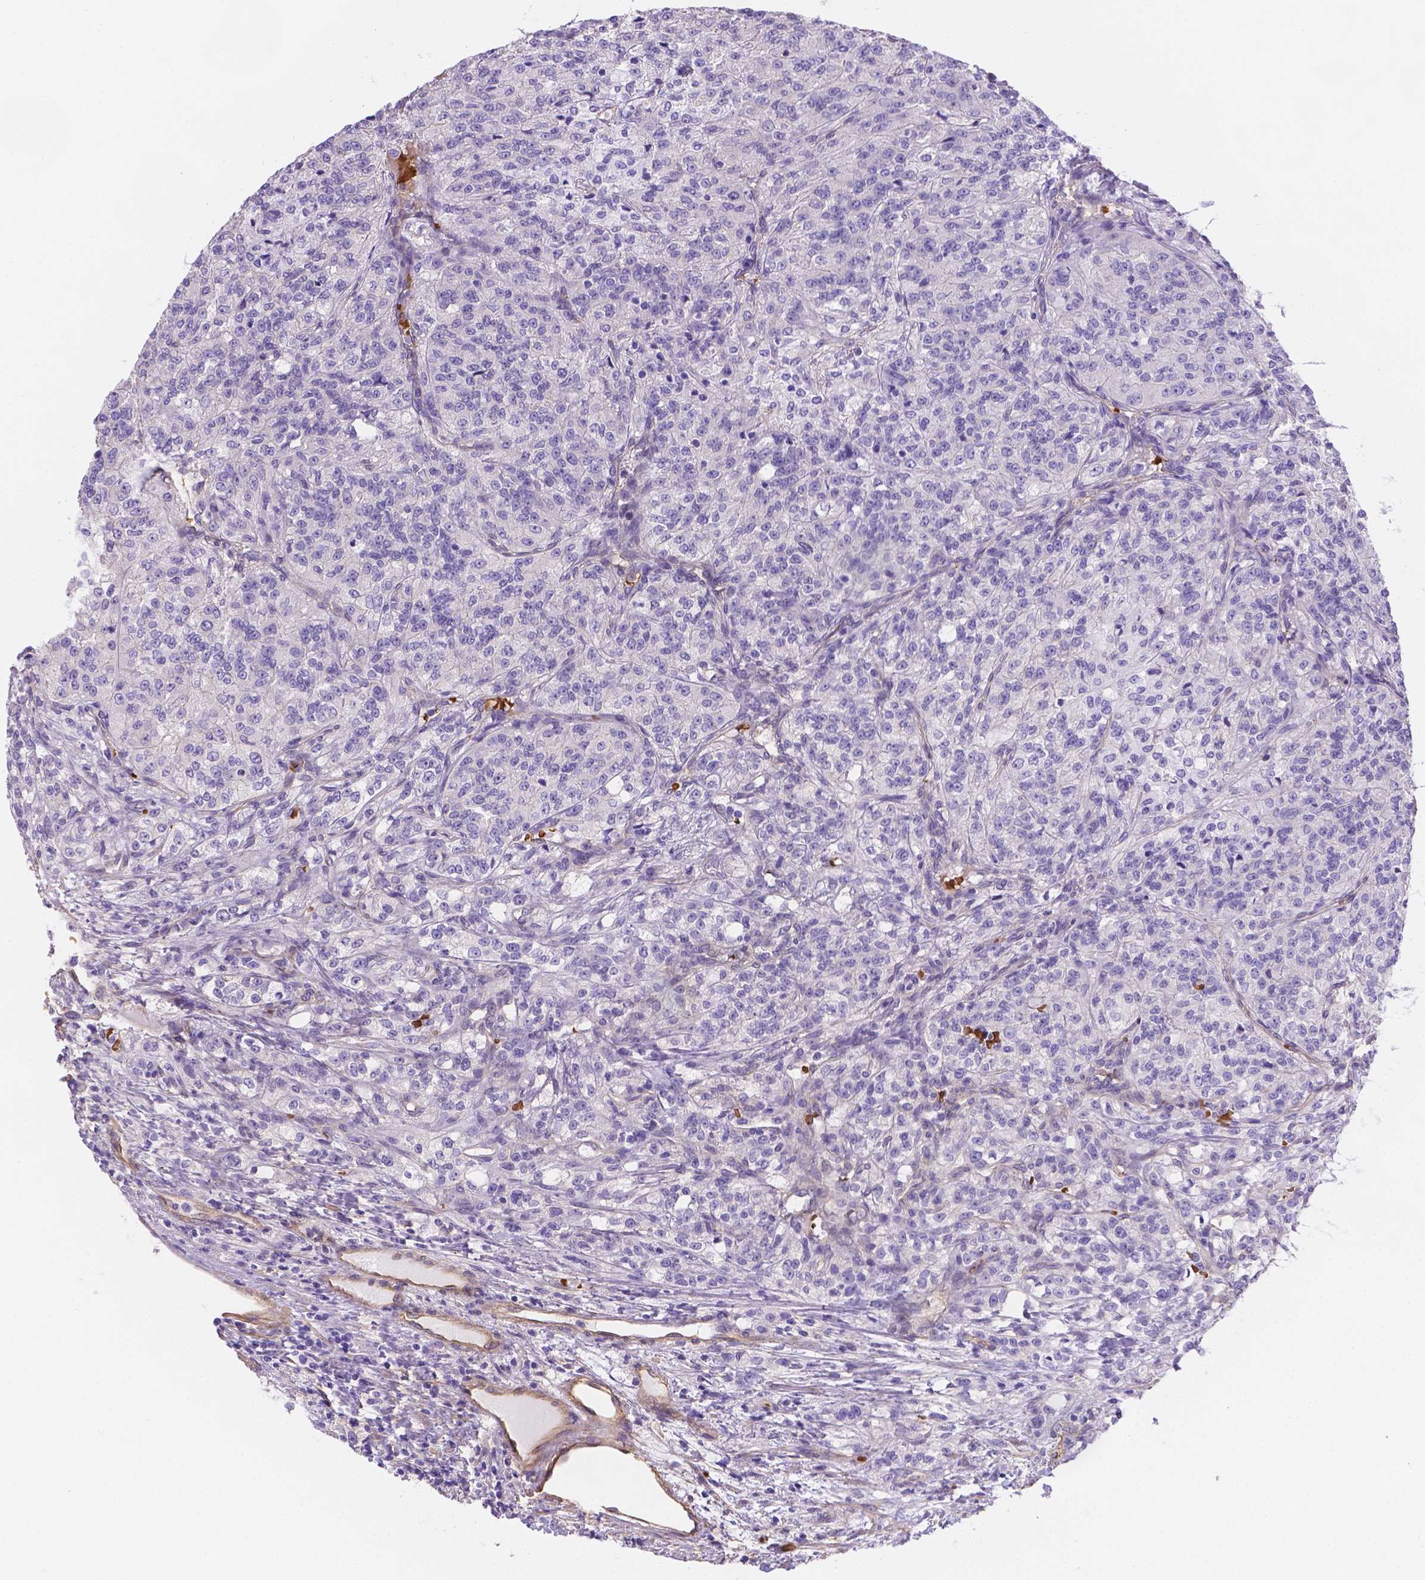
{"staining": {"intensity": "negative", "quantity": "none", "location": "none"}, "tissue": "renal cancer", "cell_type": "Tumor cells", "image_type": "cancer", "snomed": [{"axis": "morphology", "description": "Adenocarcinoma, NOS"}, {"axis": "topography", "description": "Kidney"}], "caption": "Immunohistochemistry histopathology image of renal cancer stained for a protein (brown), which demonstrates no staining in tumor cells. The staining is performed using DAB brown chromogen with nuclei counter-stained in using hematoxylin.", "gene": "SLC40A1", "patient": {"sex": "female", "age": 63}}